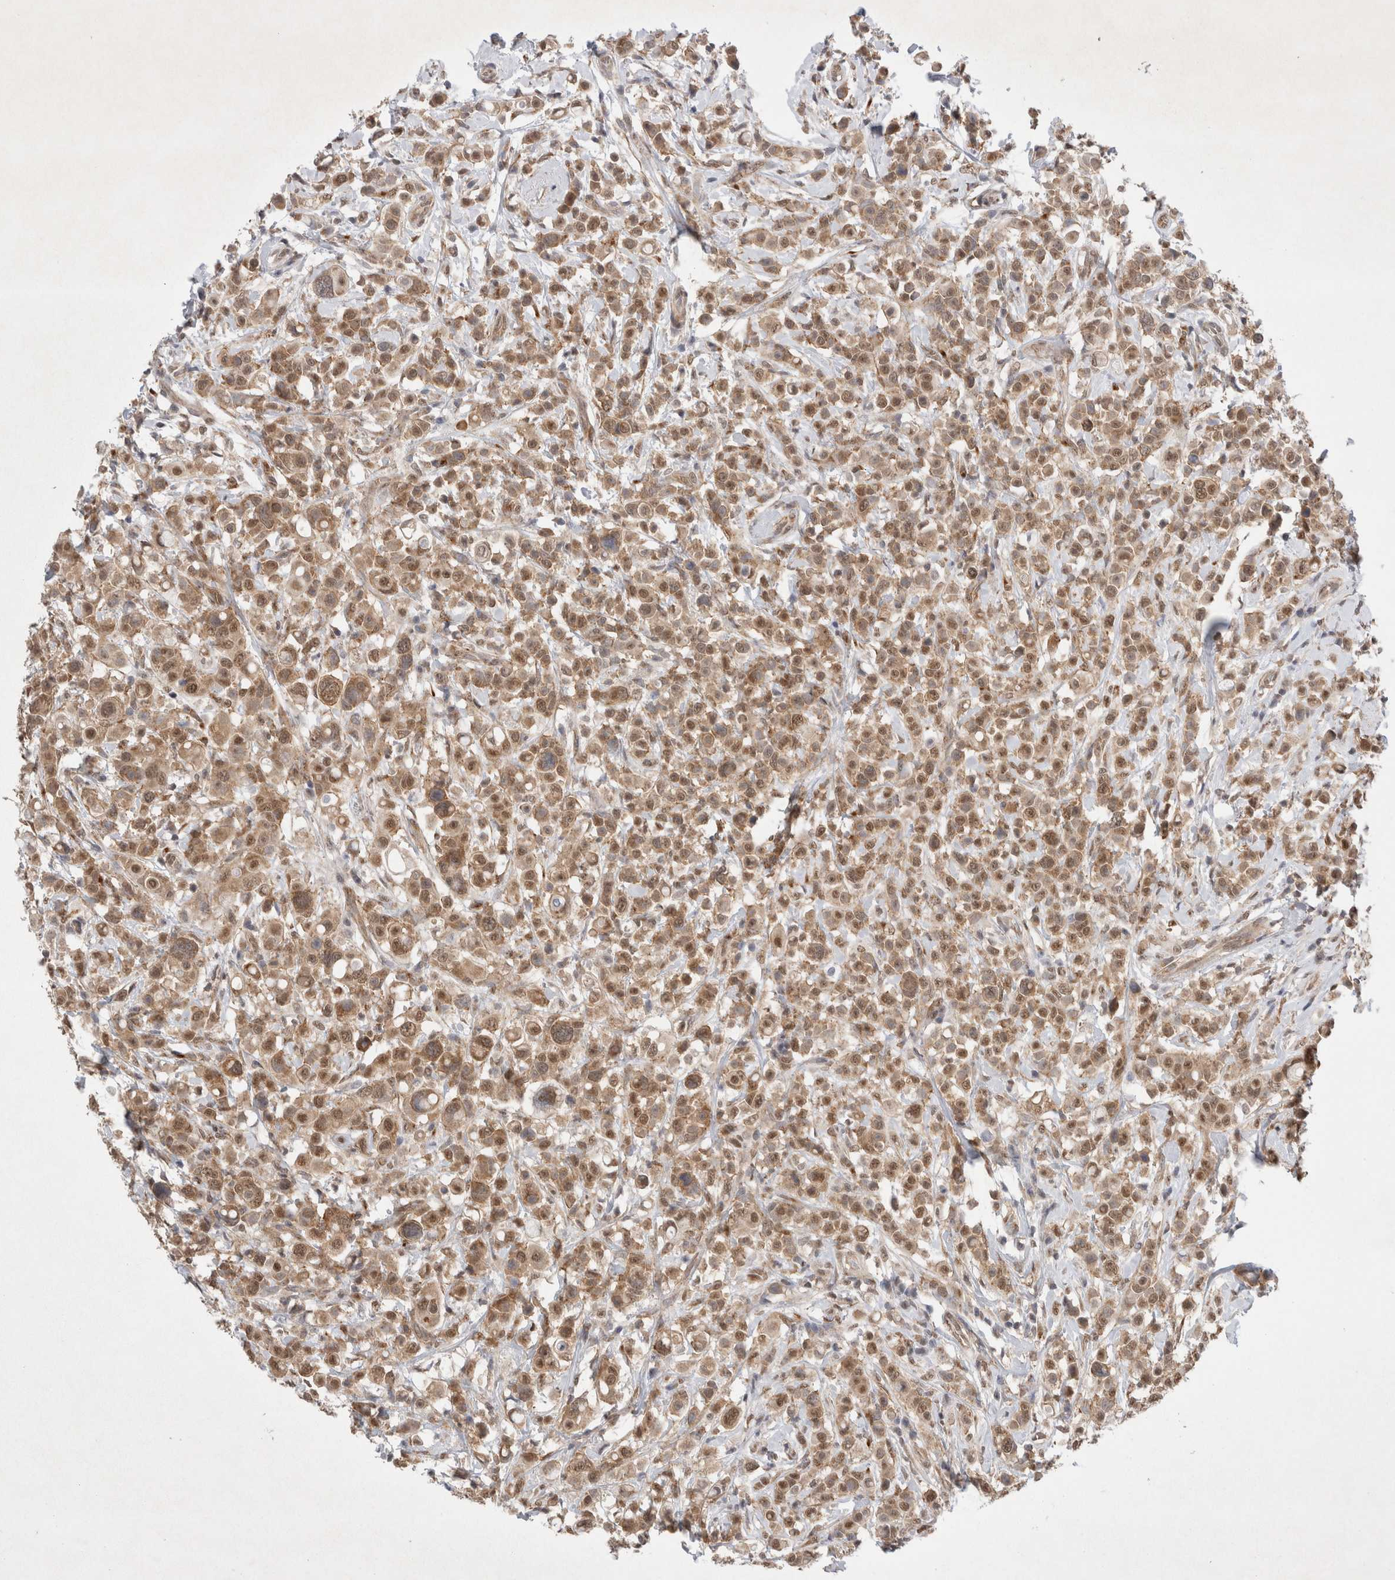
{"staining": {"intensity": "moderate", "quantity": ">75%", "location": "cytoplasmic/membranous,nuclear"}, "tissue": "breast cancer", "cell_type": "Tumor cells", "image_type": "cancer", "snomed": [{"axis": "morphology", "description": "Duct carcinoma"}, {"axis": "topography", "description": "Breast"}], "caption": "High-power microscopy captured an IHC image of infiltrating ductal carcinoma (breast), revealing moderate cytoplasmic/membranous and nuclear positivity in about >75% of tumor cells. (brown staining indicates protein expression, while blue staining denotes nuclei).", "gene": "WIPF2", "patient": {"sex": "female", "age": 27}}